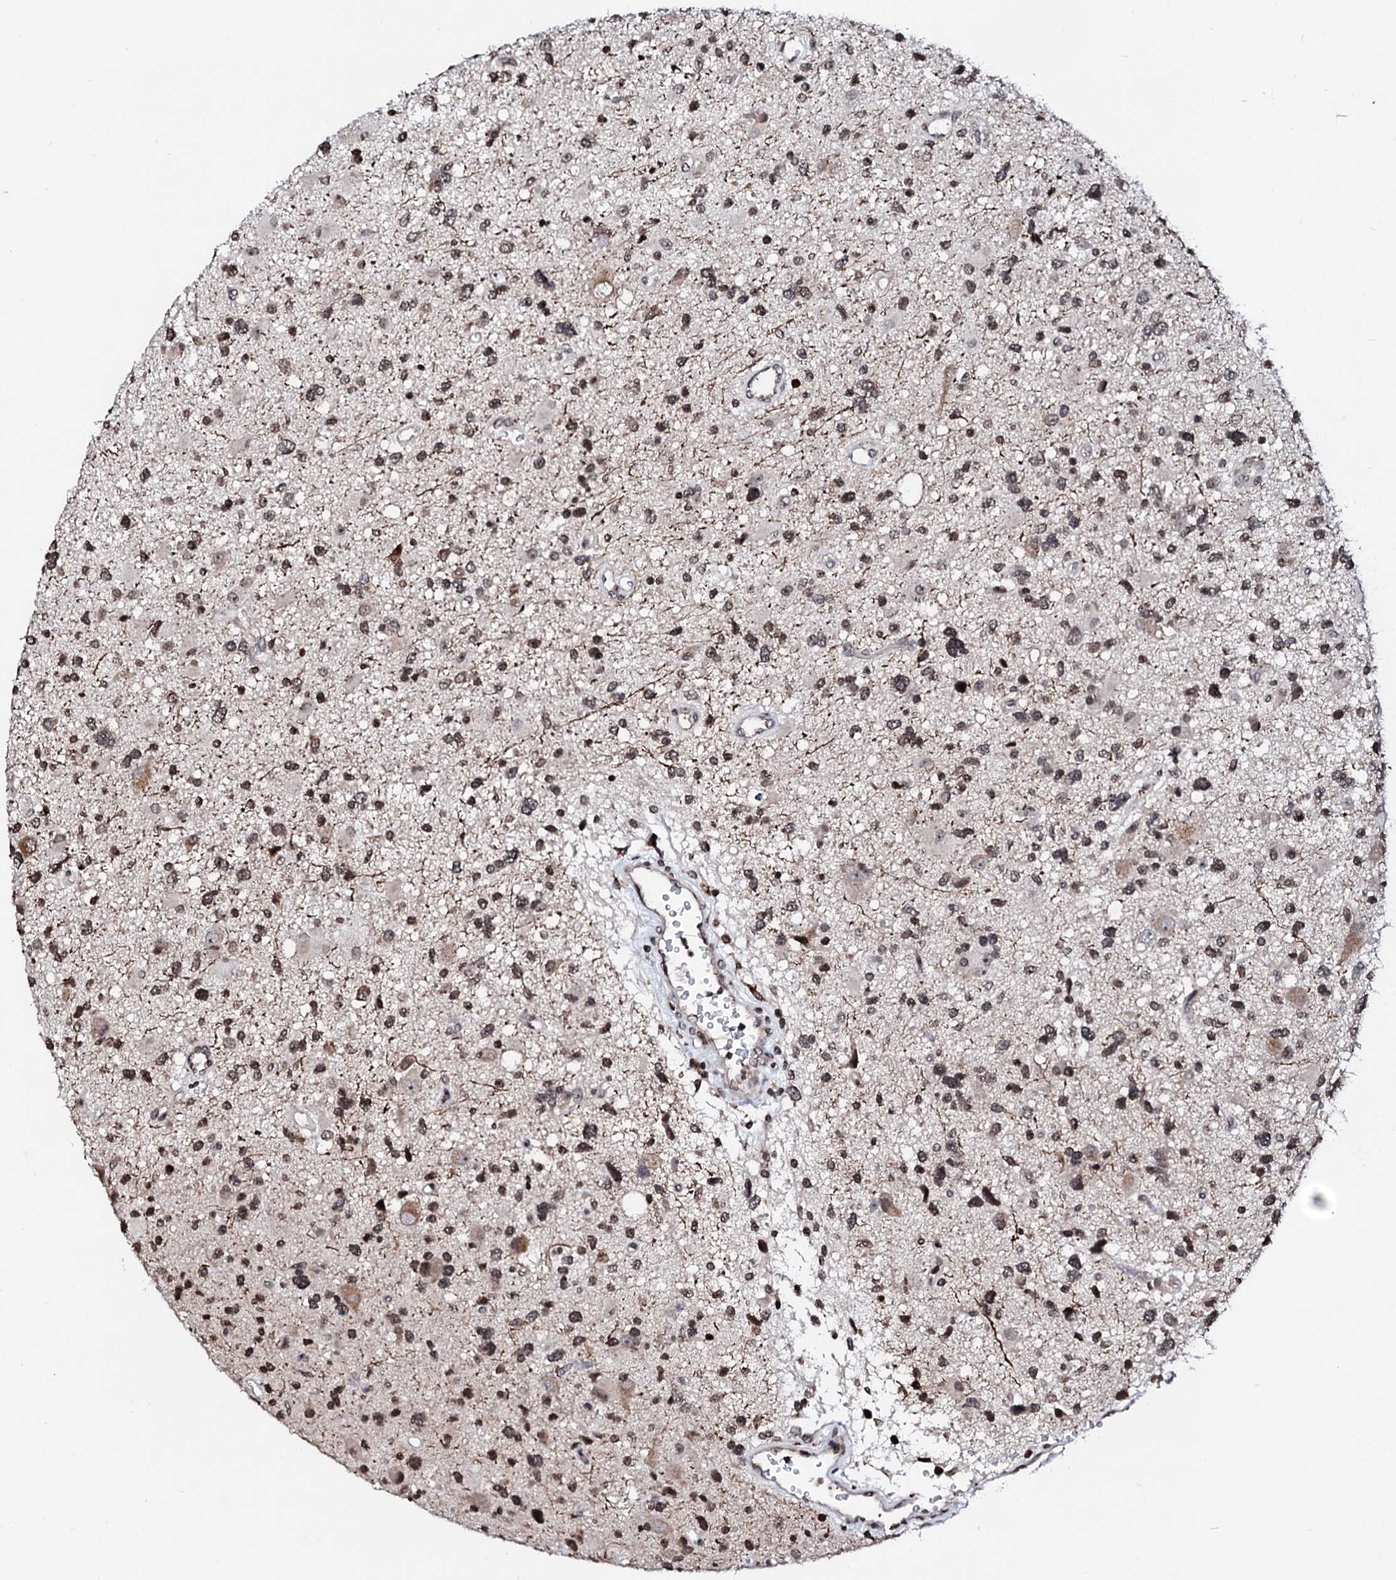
{"staining": {"intensity": "moderate", "quantity": ">75%", "location": "nuclear"}, "tissue": "glioma", "cell_type": "Tumor cells", "image_type": "cancer", "snomed": [{"axis": "morphology", "description": "Glioma, malignant, High grade"}, {"axis": "topography", "description": "Brain"}], "caption": "Protein expression by IHC demonstrates moderate nuclear expression in approximately >75% of tumor cells in malignant high-grade glioma.", "gene": "LSM11", "patient": {"sex": "male", "age": 33}}